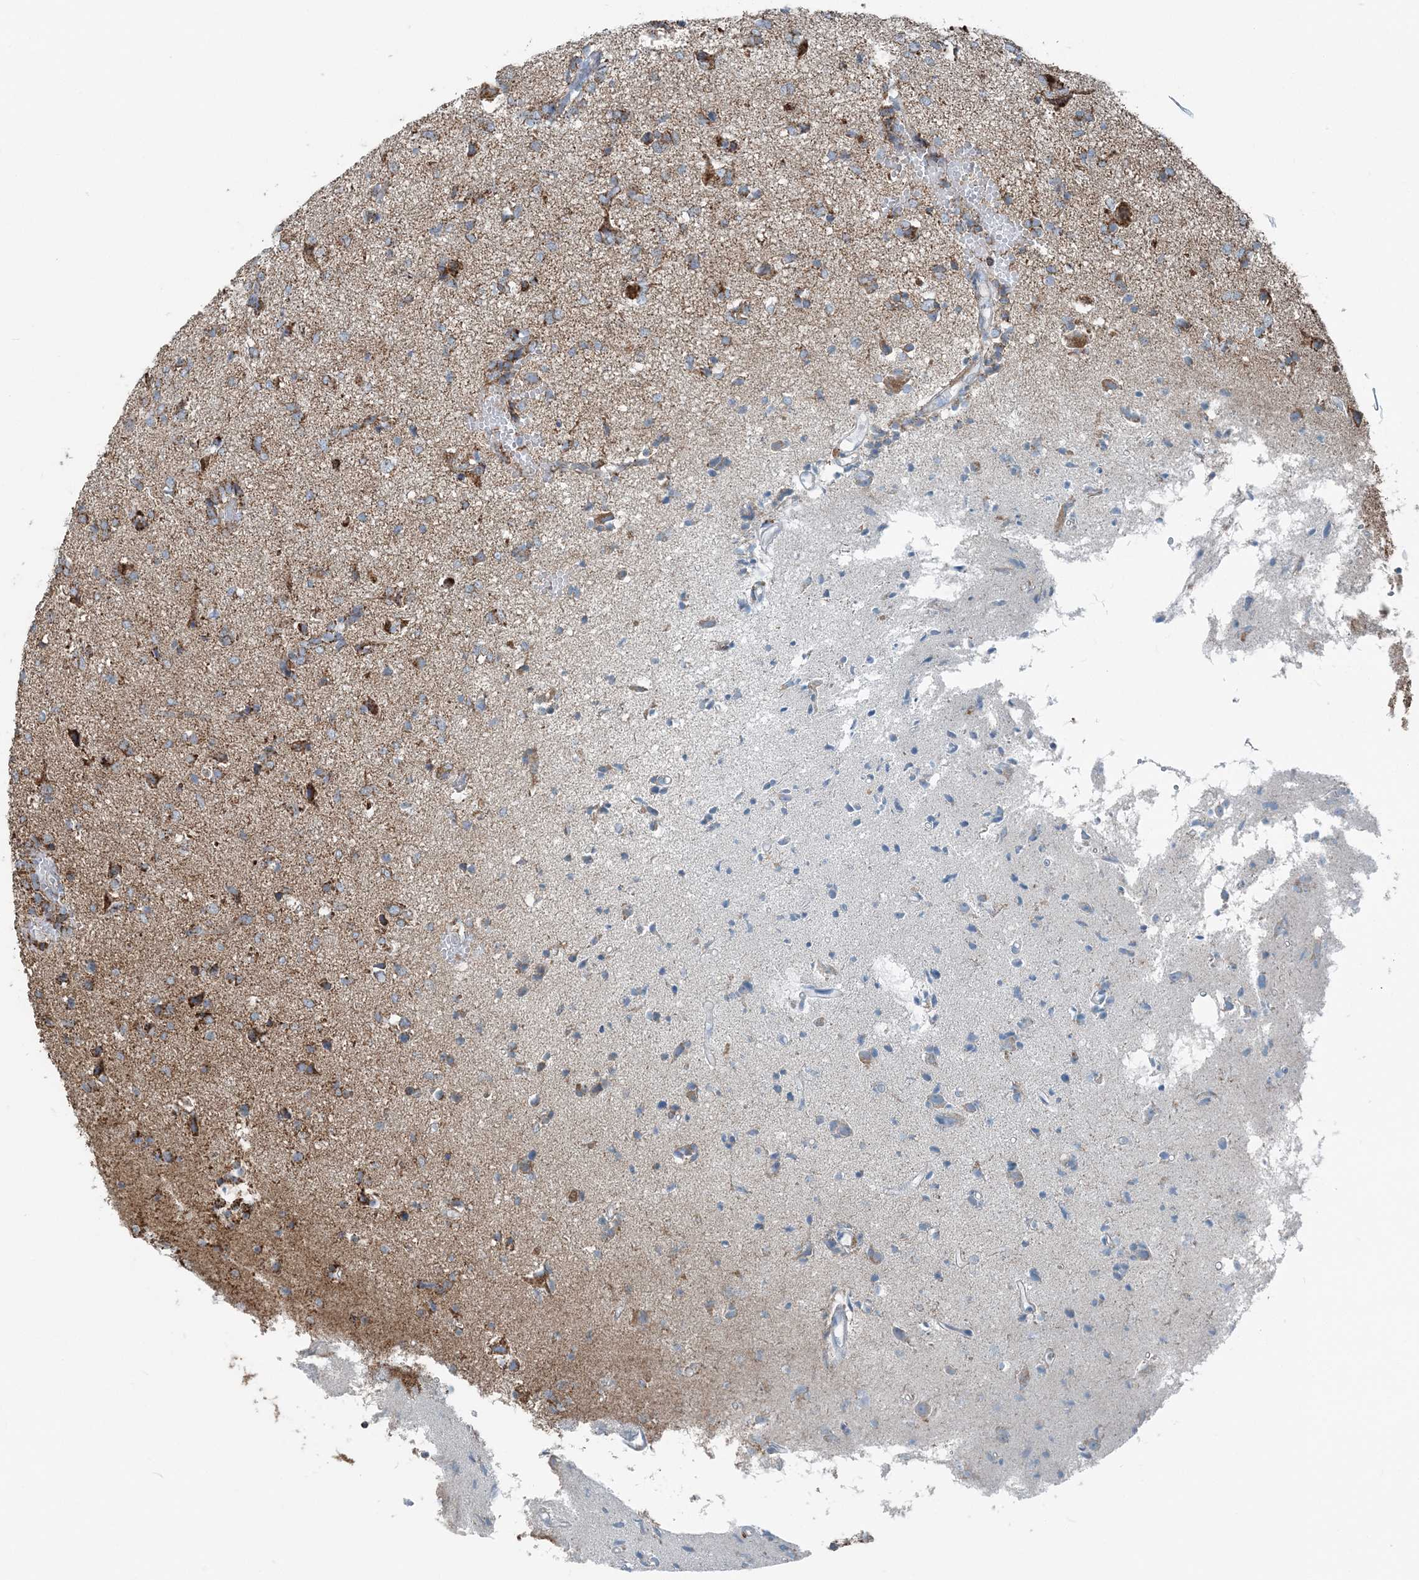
{"staining": {"intensity": "moderate", "quantity": ">75%", "location": "cytoplasmic/membranous"}, "tissue": "glioma", "cell_type": "Tumor cells", "image_type": "cancer", "snomed": [{"axis": "morphology", "description": "Glioma, malignant, High grade"}, {"axis": "topography", "description": "Brain"}], "caption": "High-power microscopy captured an immunohistochemistry (IHC) image of malignant glioma (high-grade), revealing moderate cytoplasmic/membranous staining in approximately >75% of tumor cells.", "gene": "SUCLG1", "patient": {"sex": "female", "age": 59}}